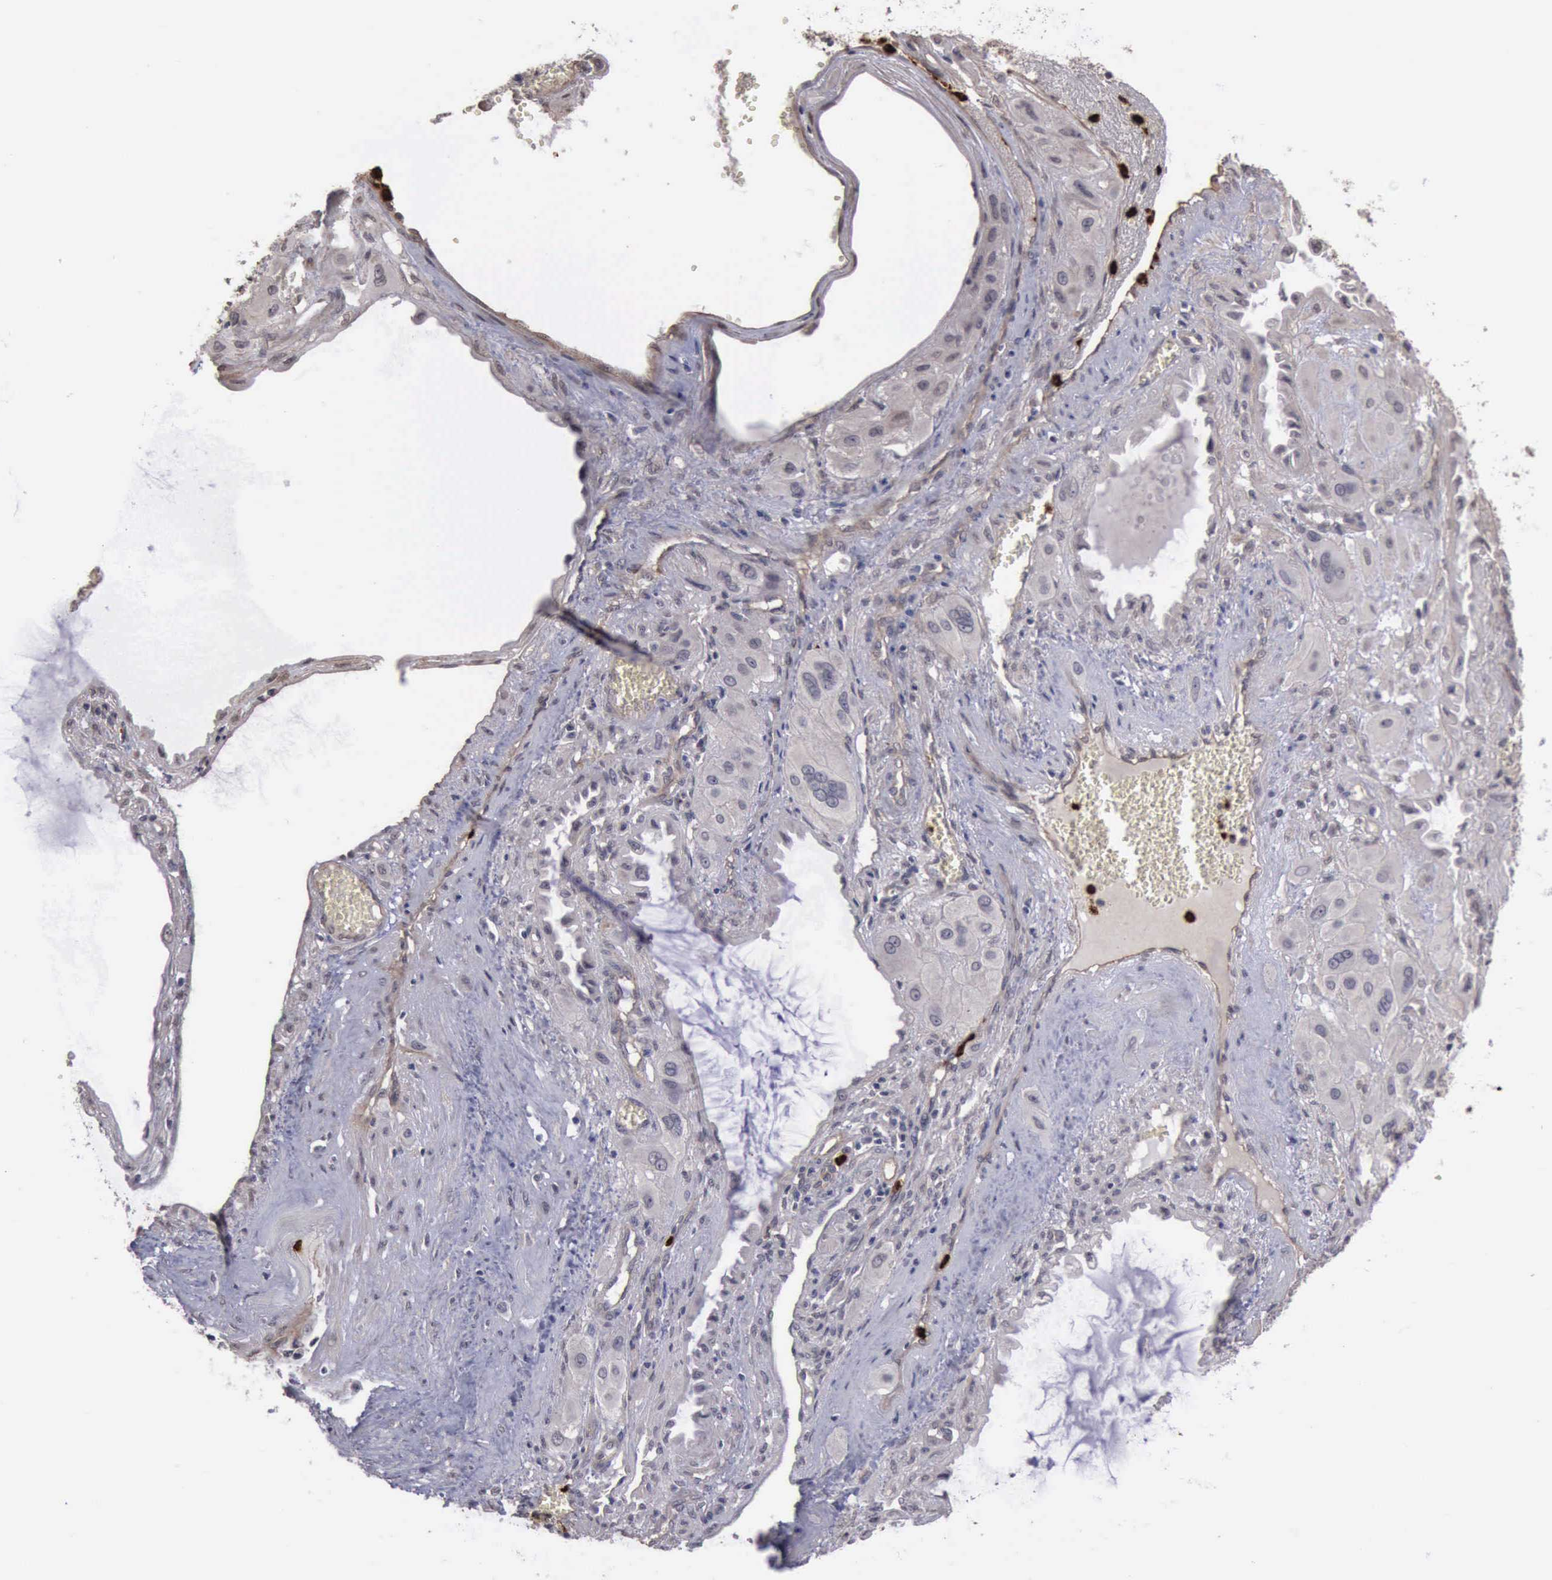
{"staining": {"intensity": "negative", "quantity": "none", "location": "none"}, "tissue": "cervical cancer", "cell_type": "Tumor cells", "image_type": "cancer", "snomed": [{"axis": "morphology", "description": "Squamous cell carcinoma, NOS"}, {"axis": "topography", "description": "Cervix"}], "caption": "The immunohistochemistry image has no significant staining in tumor cells of cervical squamous cell carcinoma tissue.", "gene": "MMP9", "patient": {"sex": "female", "age": 34}}